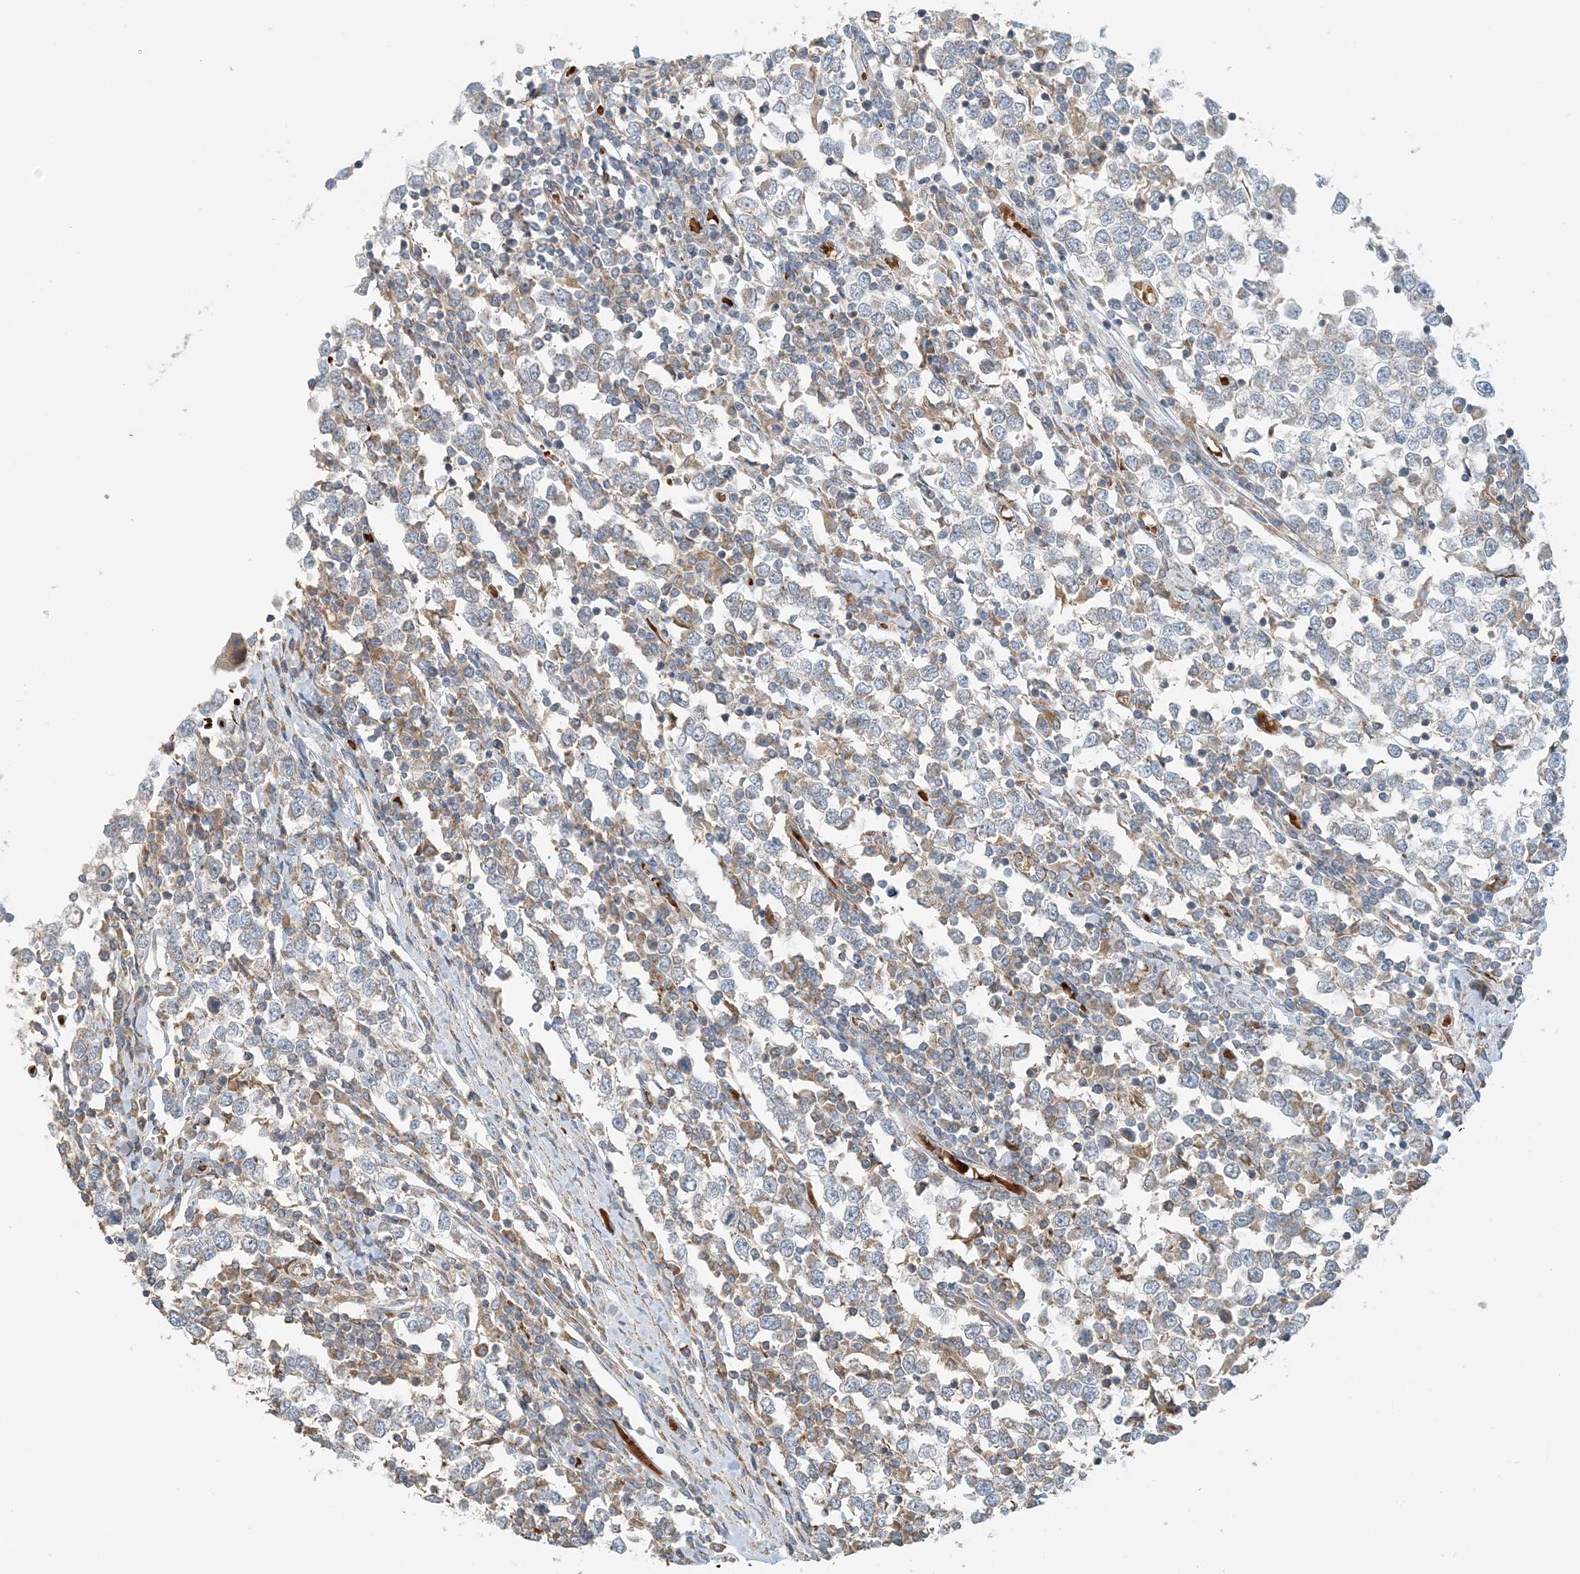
{"staining": {"intensity": "negative", "quantity": "none", "location": "none"}, "tissue": "testis cancer", "cell_type": "Tumor cells", "image_type": "cancer", "snomed": [{"axis": "morphology", "description": "Seminoma, NOS"}, {"axis": "topography", "description": "Testis"}], "caption": "This is an immunohistochemistry image of testis cancer (seminoma). There is no expression in tumor cells.", "gene": "TTI1", "patient": {"sex": "male", "age": 65}}